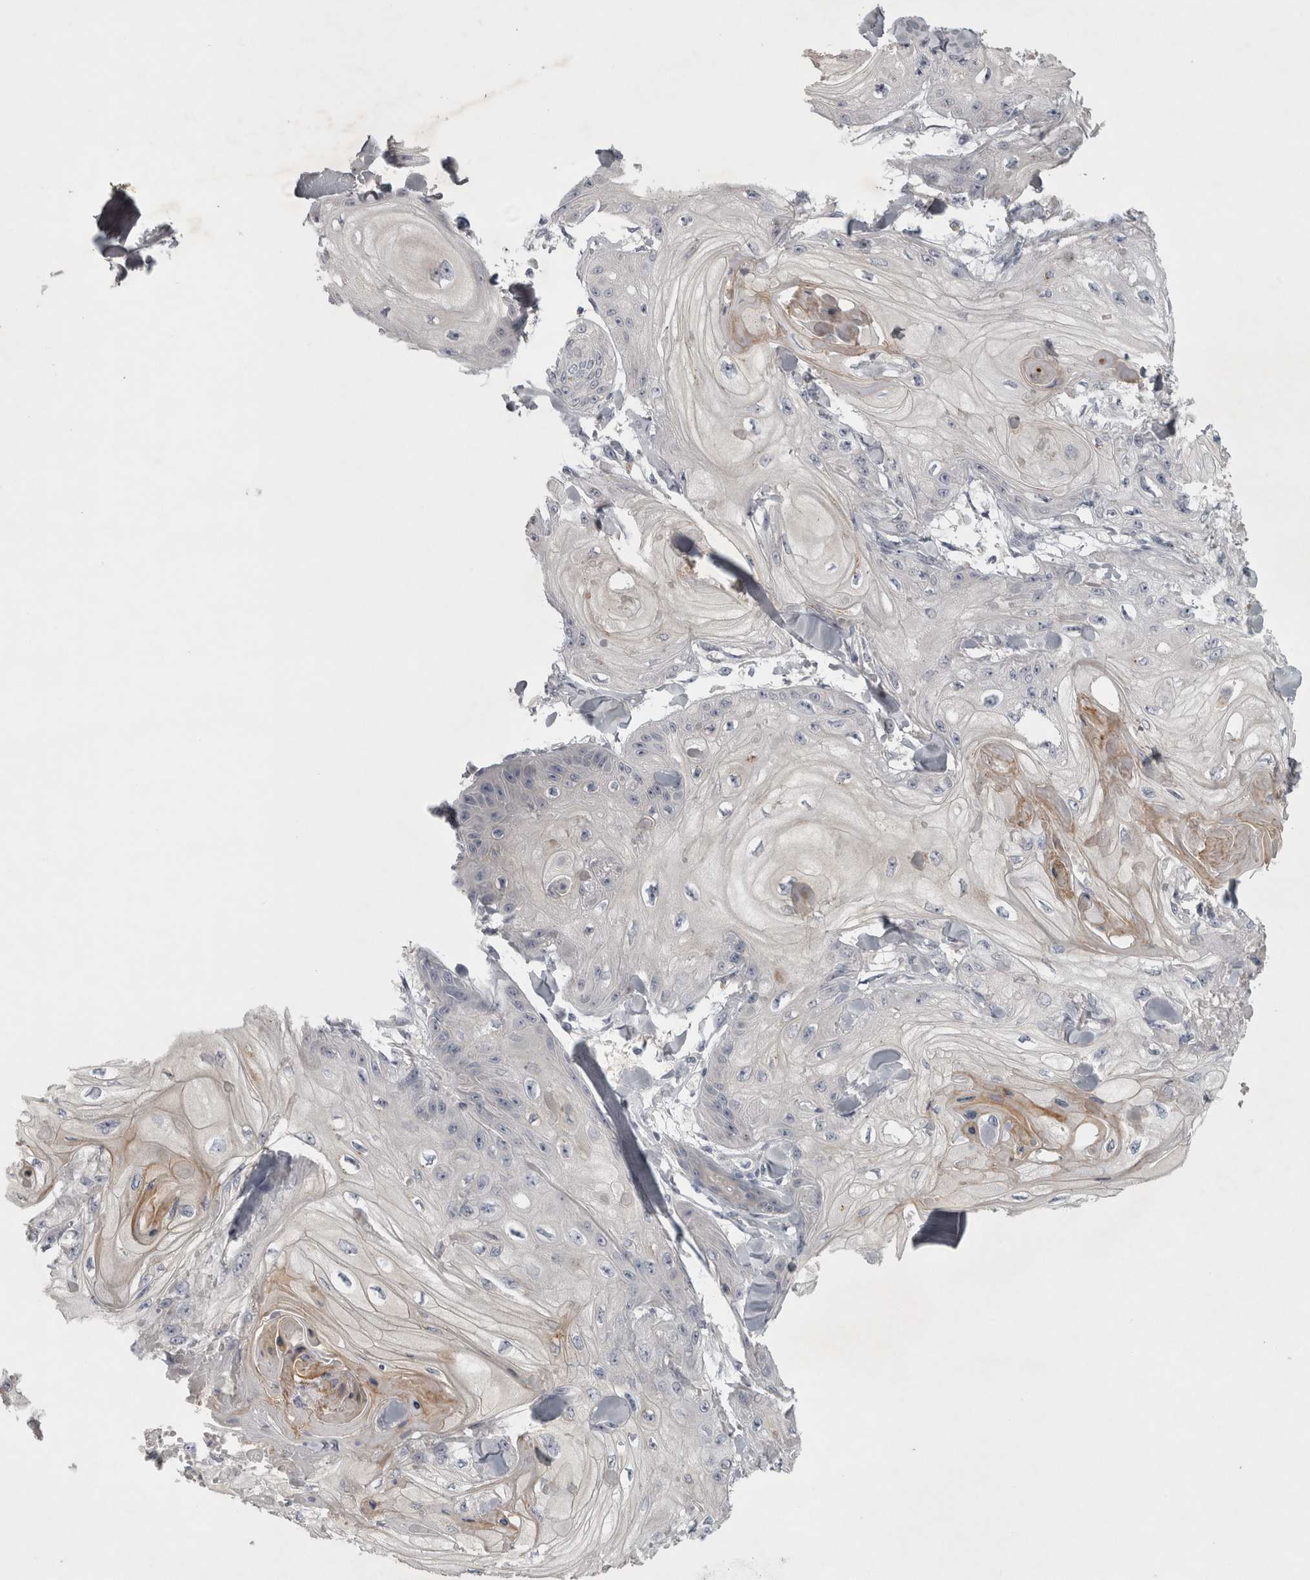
{"staining": {"intensity": "negative", "quantity": "none", "location": "none"}, "tissue": "skin cancer", "cell_type": "Tumor cells", "image_type": "cancer", "snomed": [{"axis": "morphology", "description": "Squamous cell carcinoma, NOS"}, {"axis": "topography", "description": "Skin"}], "caption": "Image shows no protein positivity in tumor cells of skin cancer (squamous cell carcinoma) tissue.", "gene": "ENPP7", "patient": {"sex": "male", "age": 74}}